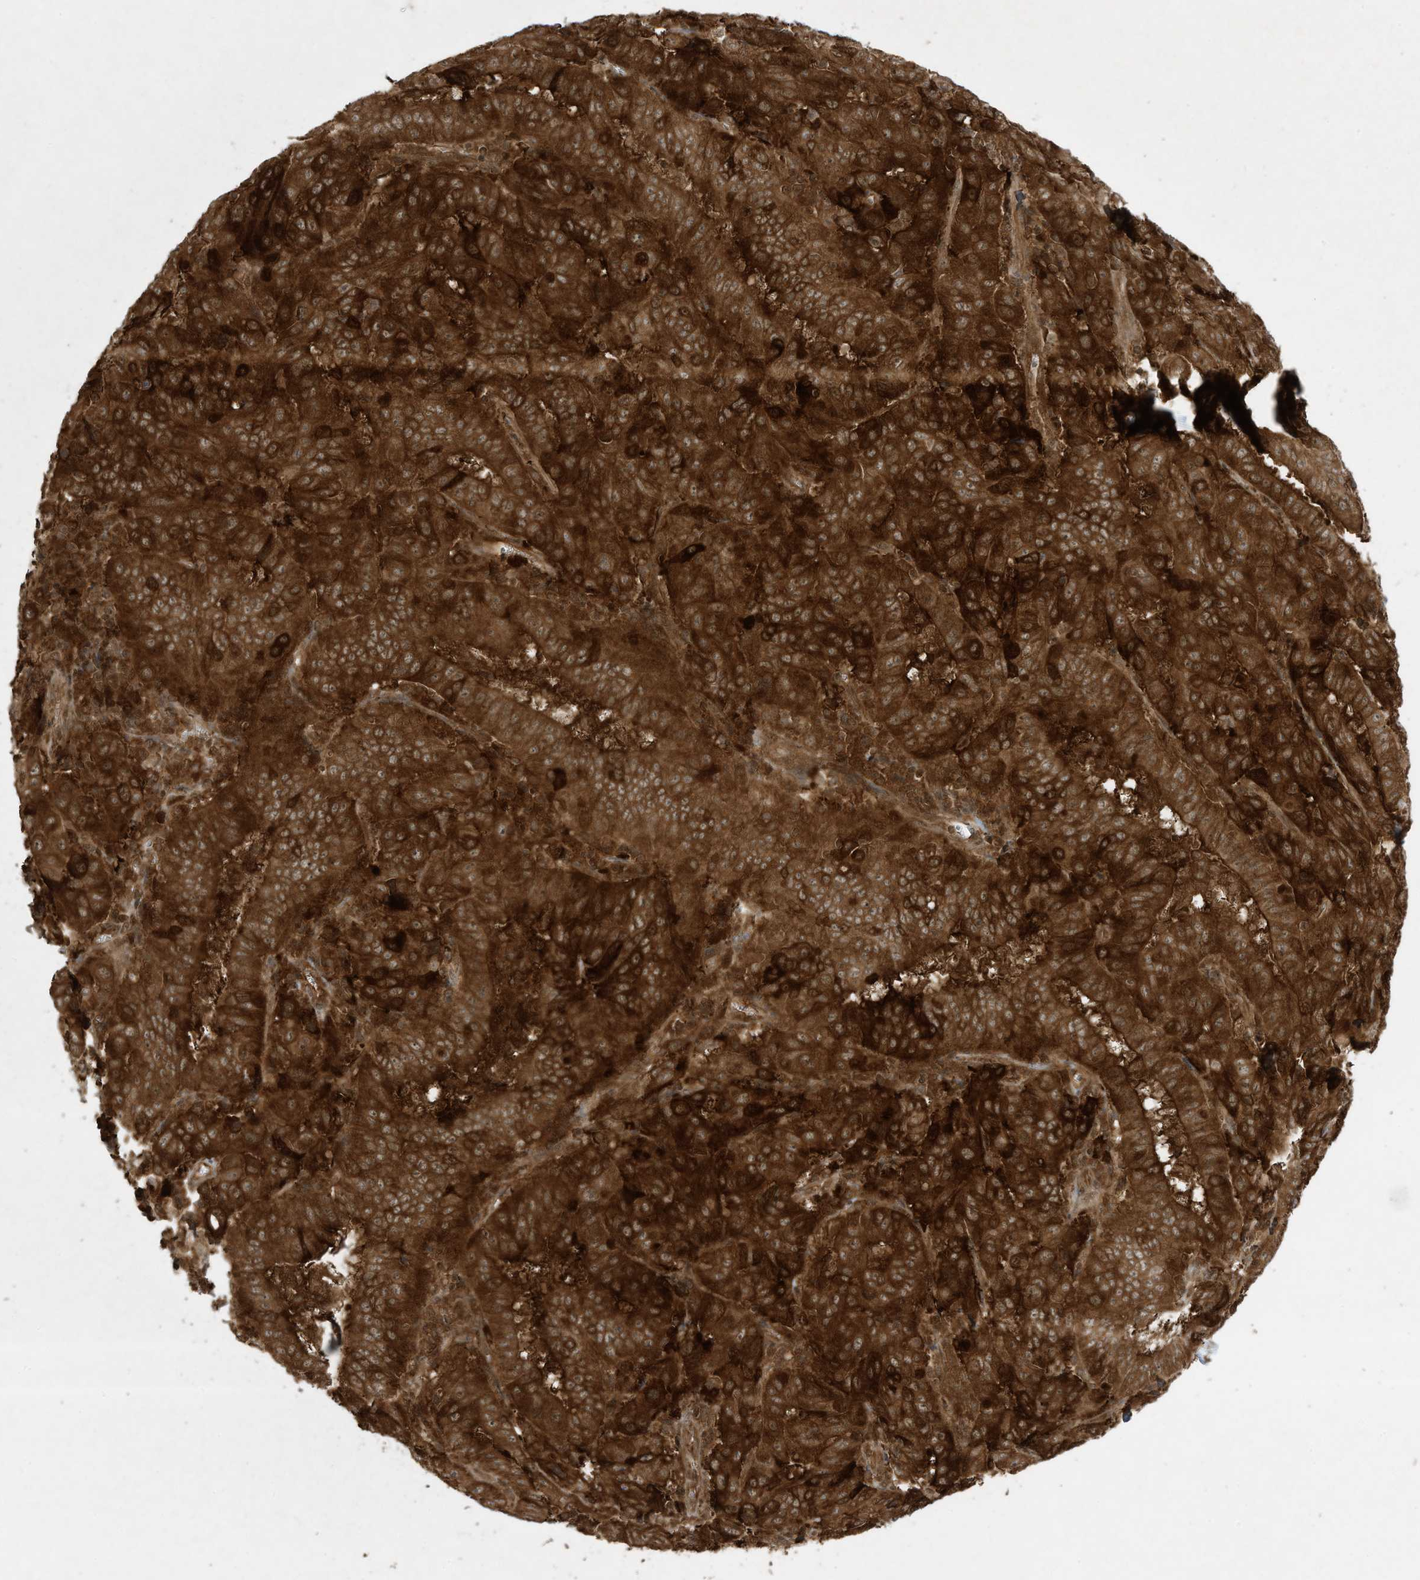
{"staining": {"intensity": "strong", "quantity": ">75%", "location": "cytoplasmic/membranous"}, "tissue": "pancreatic cancer", "cell_type": "Tumor cells", "image_type": "cancer", "snomed": [{"axis": "morphology", "description": "Adenocarcinoma, NOS"}, {"axis": "topography", "description": "Pancreas"}], "caption": "IHC micrograph of neoplastic tissue: pancreatic adenocarcinoma stained using immunohistochemistry exhibits high levels of strong protein expression localized specifically in the cytoplasmic/membranous of tumor cells, appearing as a cytoplasmic/membranous brown color.", "gene": "CERT1", "patient": {"sex": "male", "age": 63}}